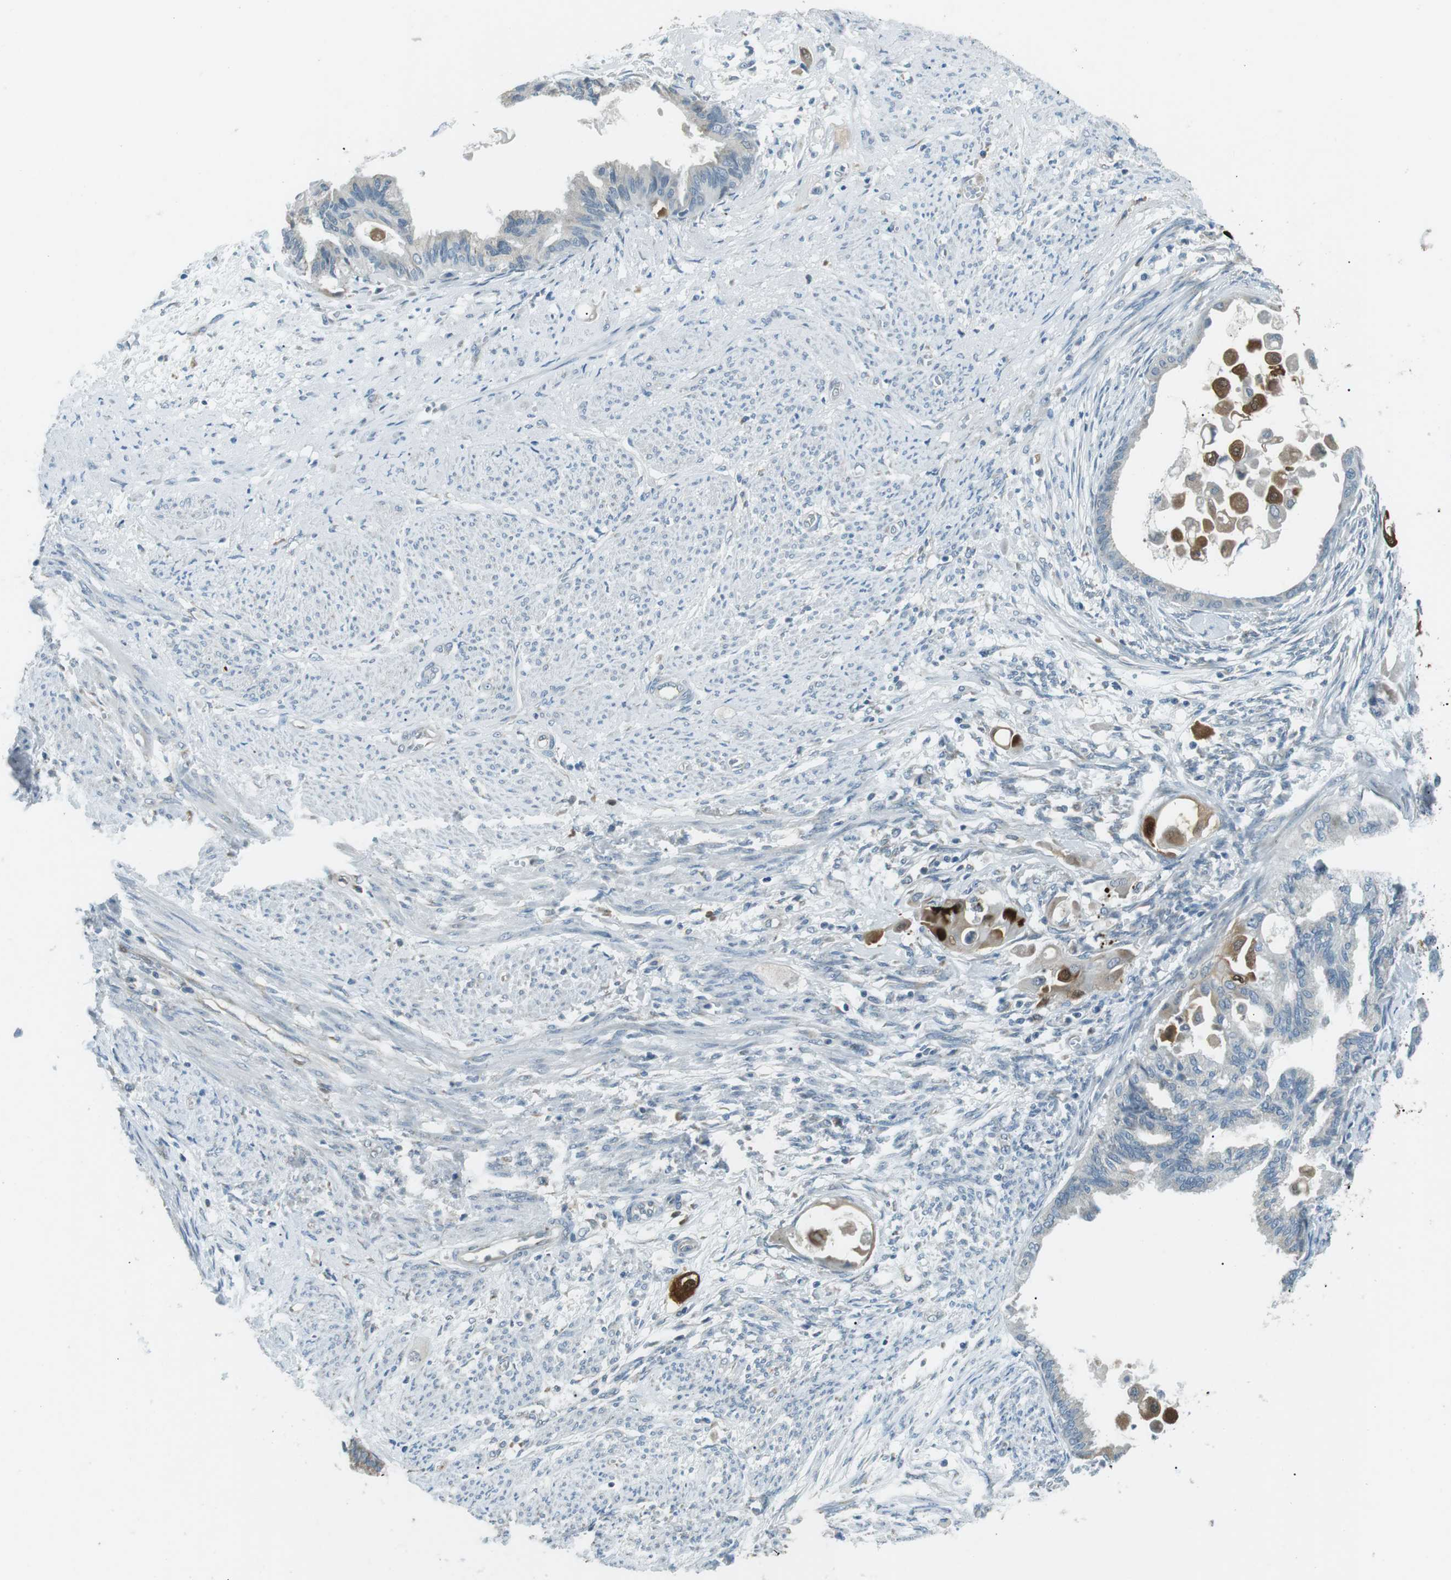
{"staining": {"intensity": "moderate", "quantity": "<25%", "location": "cytoplasmic/membranous,nuclear"}, "tissue": "cervical cancer", "cell_type": "Tumor cells", "image_type": "cancer", "snomed": [{"axis": "morphology", "description": "Normal tissue, NOS"}, {"axis": "morphology", "description": "Adenocarcinoma, NOS"}, {"axis": "topography", "description": "Cervix"}, {"axis": "topography", "description": "Endometrium"}], "caption": "The immunohistochemical stain labels moderate cytoplasmic/membranous and nuclear positivity in tumor cells of cervical cancer tissue.", "gene": "SERPINB2", "patient": {"sex": "female", "age": 86}}